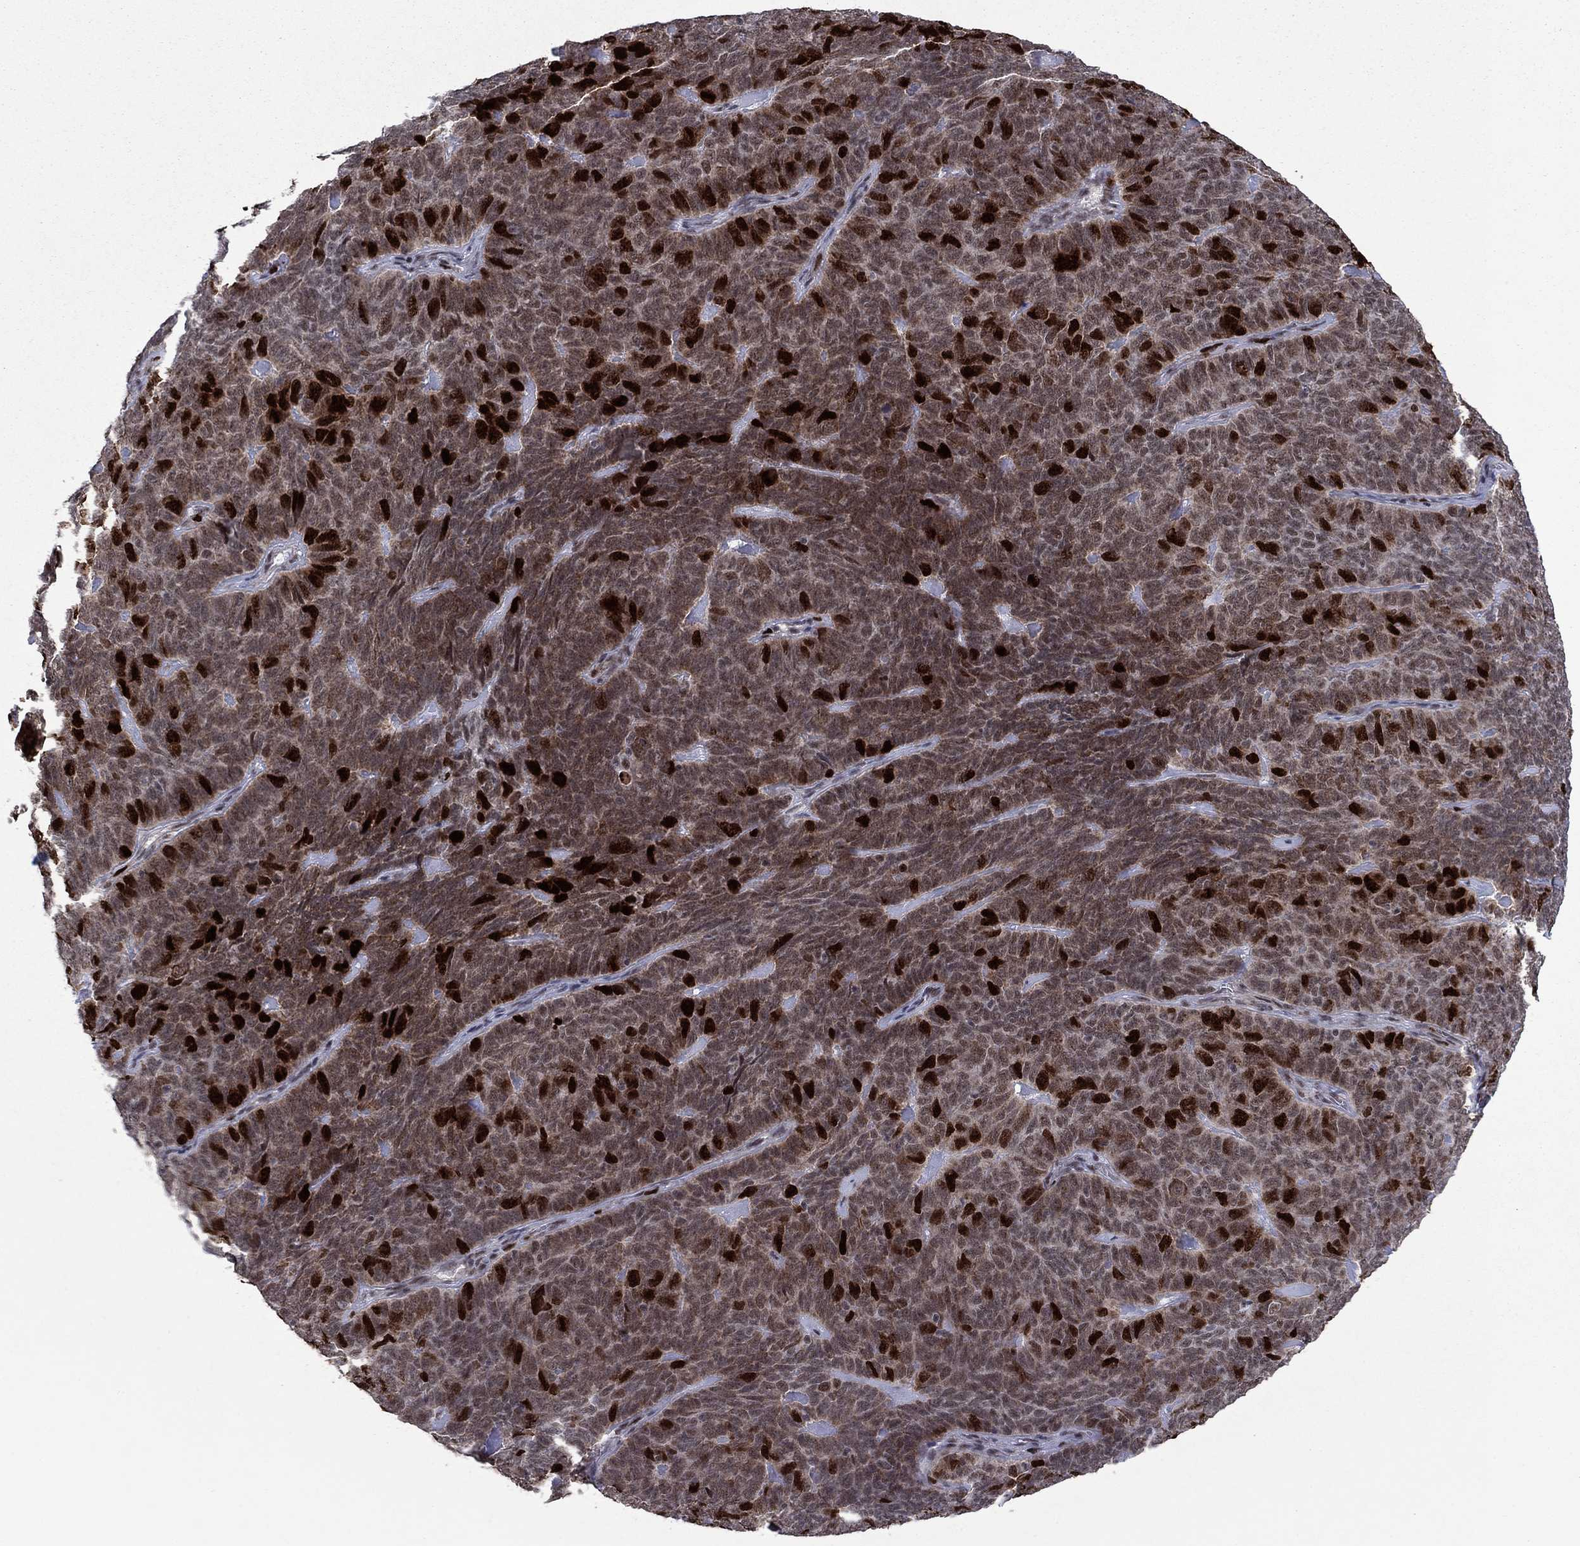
{"staining": {"intensity": "strong", "quantity": "25%-75%", "location": "cytoplasmic/membranous,nuclear"}, "tissue": "skin cancer", "cell_type": "Tumor cells", "image_type": "cancer", "snomed": [{"axis": "morphology", "description": "Squamous cell carcinoma, NOS"}, {"axis": "topography", "description": "Skin"}, {"axis": "topography", "description": "Anal"}], "caption": "A high amount of strong cytoplasmic/membranous and nuclear expression is seen in about 25%-75% of tumor cells in squamous cell carcinoma (skin) tissue.", "gene": "CDCA5", "patient": {"sex": "female", "age": 51}}